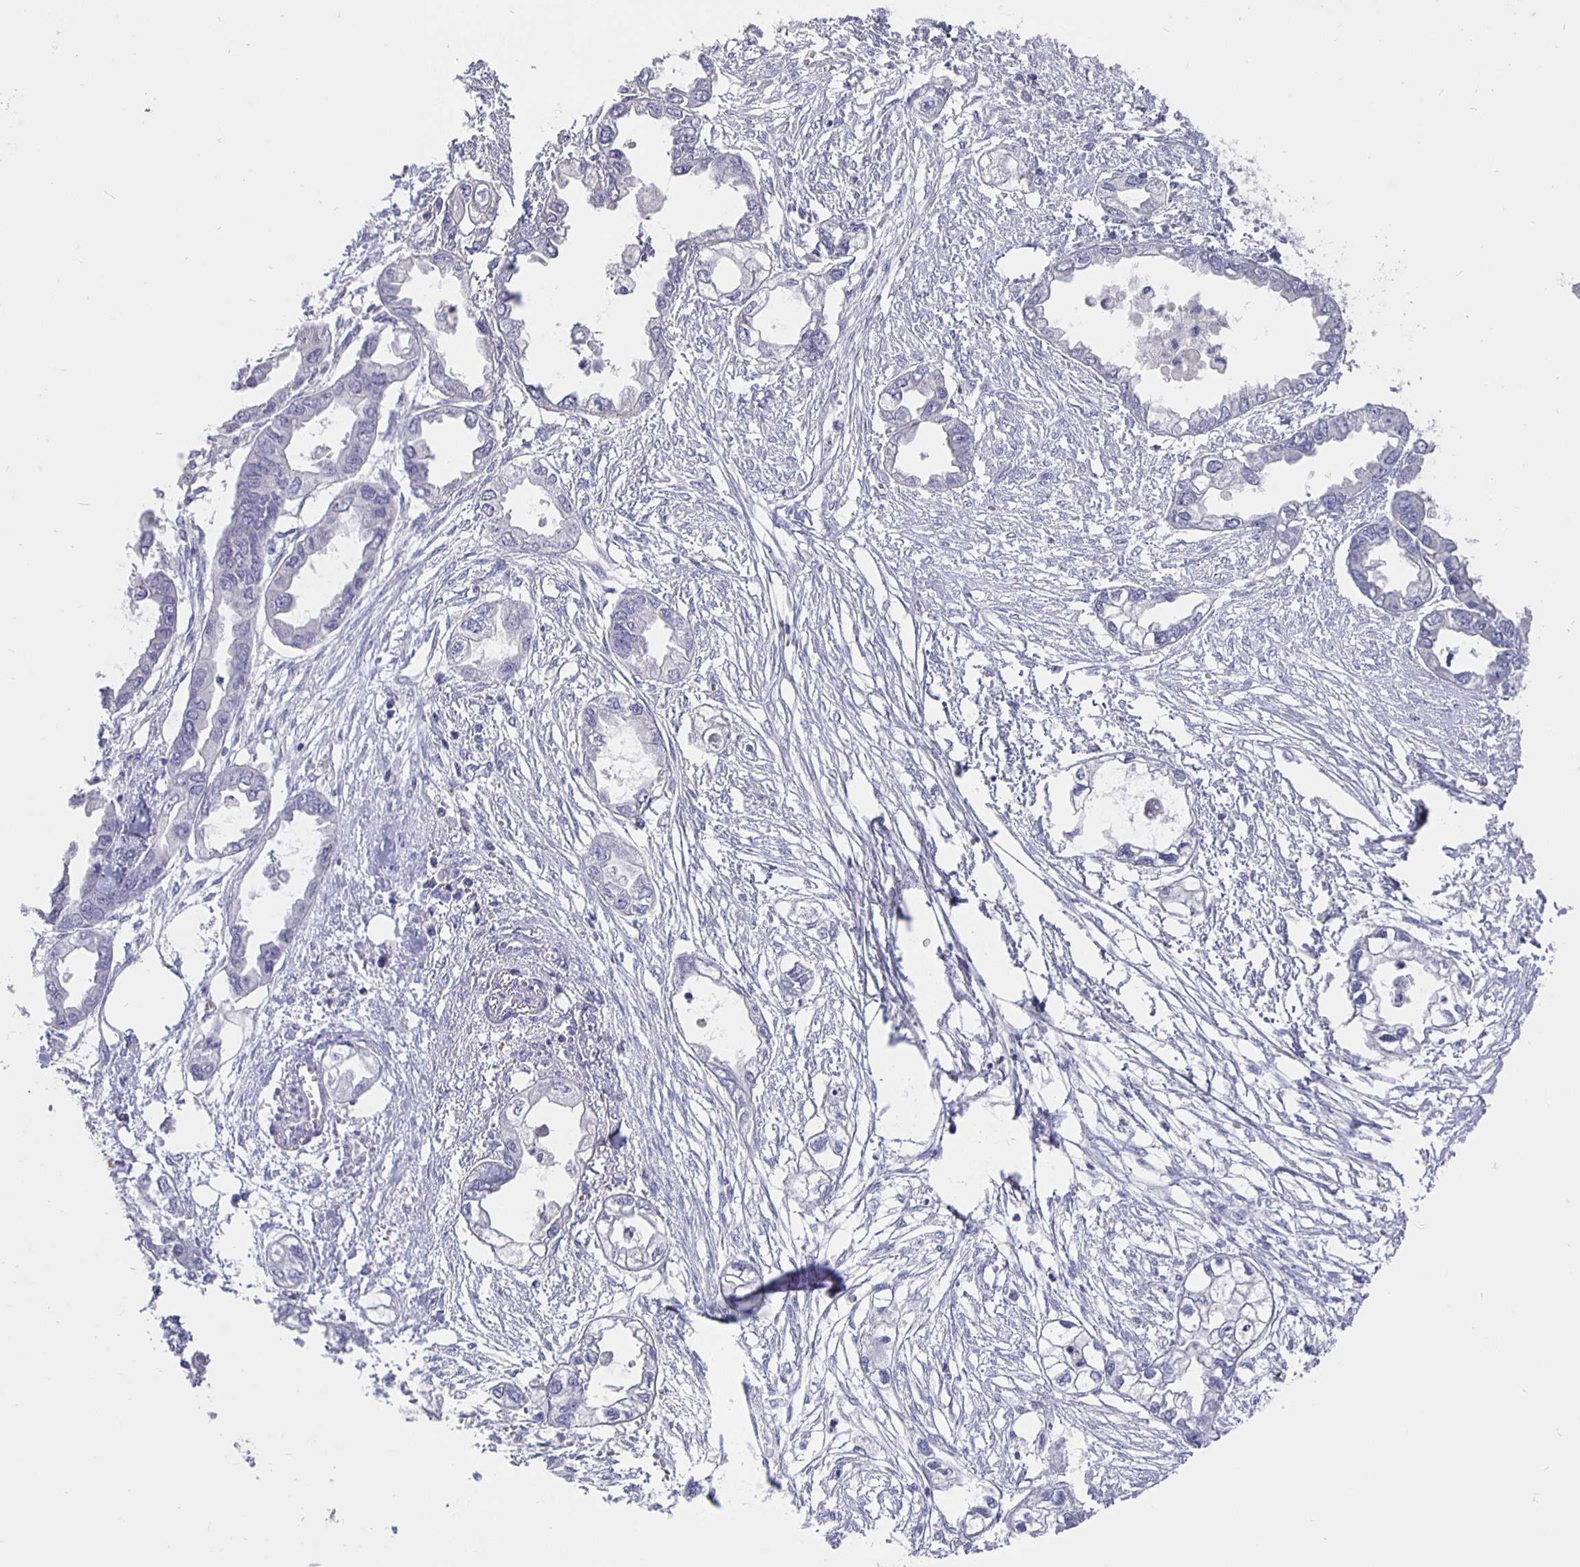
{"staining": {"intensity": "negative", "quantity": "none", "location": "none"}, "tissue": "endometrial cancer", "cell_type": "Tumor cells", "image_type": "cancer", "snomed": [{"axis": "morphology", "description": "Adenocarcinoma, NOS"}, {"axis": "morphology", "description": "Adenocarcinoma, metastatic, NOS"}, {"axis": "topography", "description": "Adipose tissue"}, {"axis": "topography", "description": "Endometrium"}], "caption": "This photomicrograph is of endometrial cancer stained with immunohistochemistry to label a protein in brown with the nuclei are counter-stained blue. There is no positivity in tumor cells.", "gene": "CFAP74", "patient": {"sex": "female", "age": 67}}